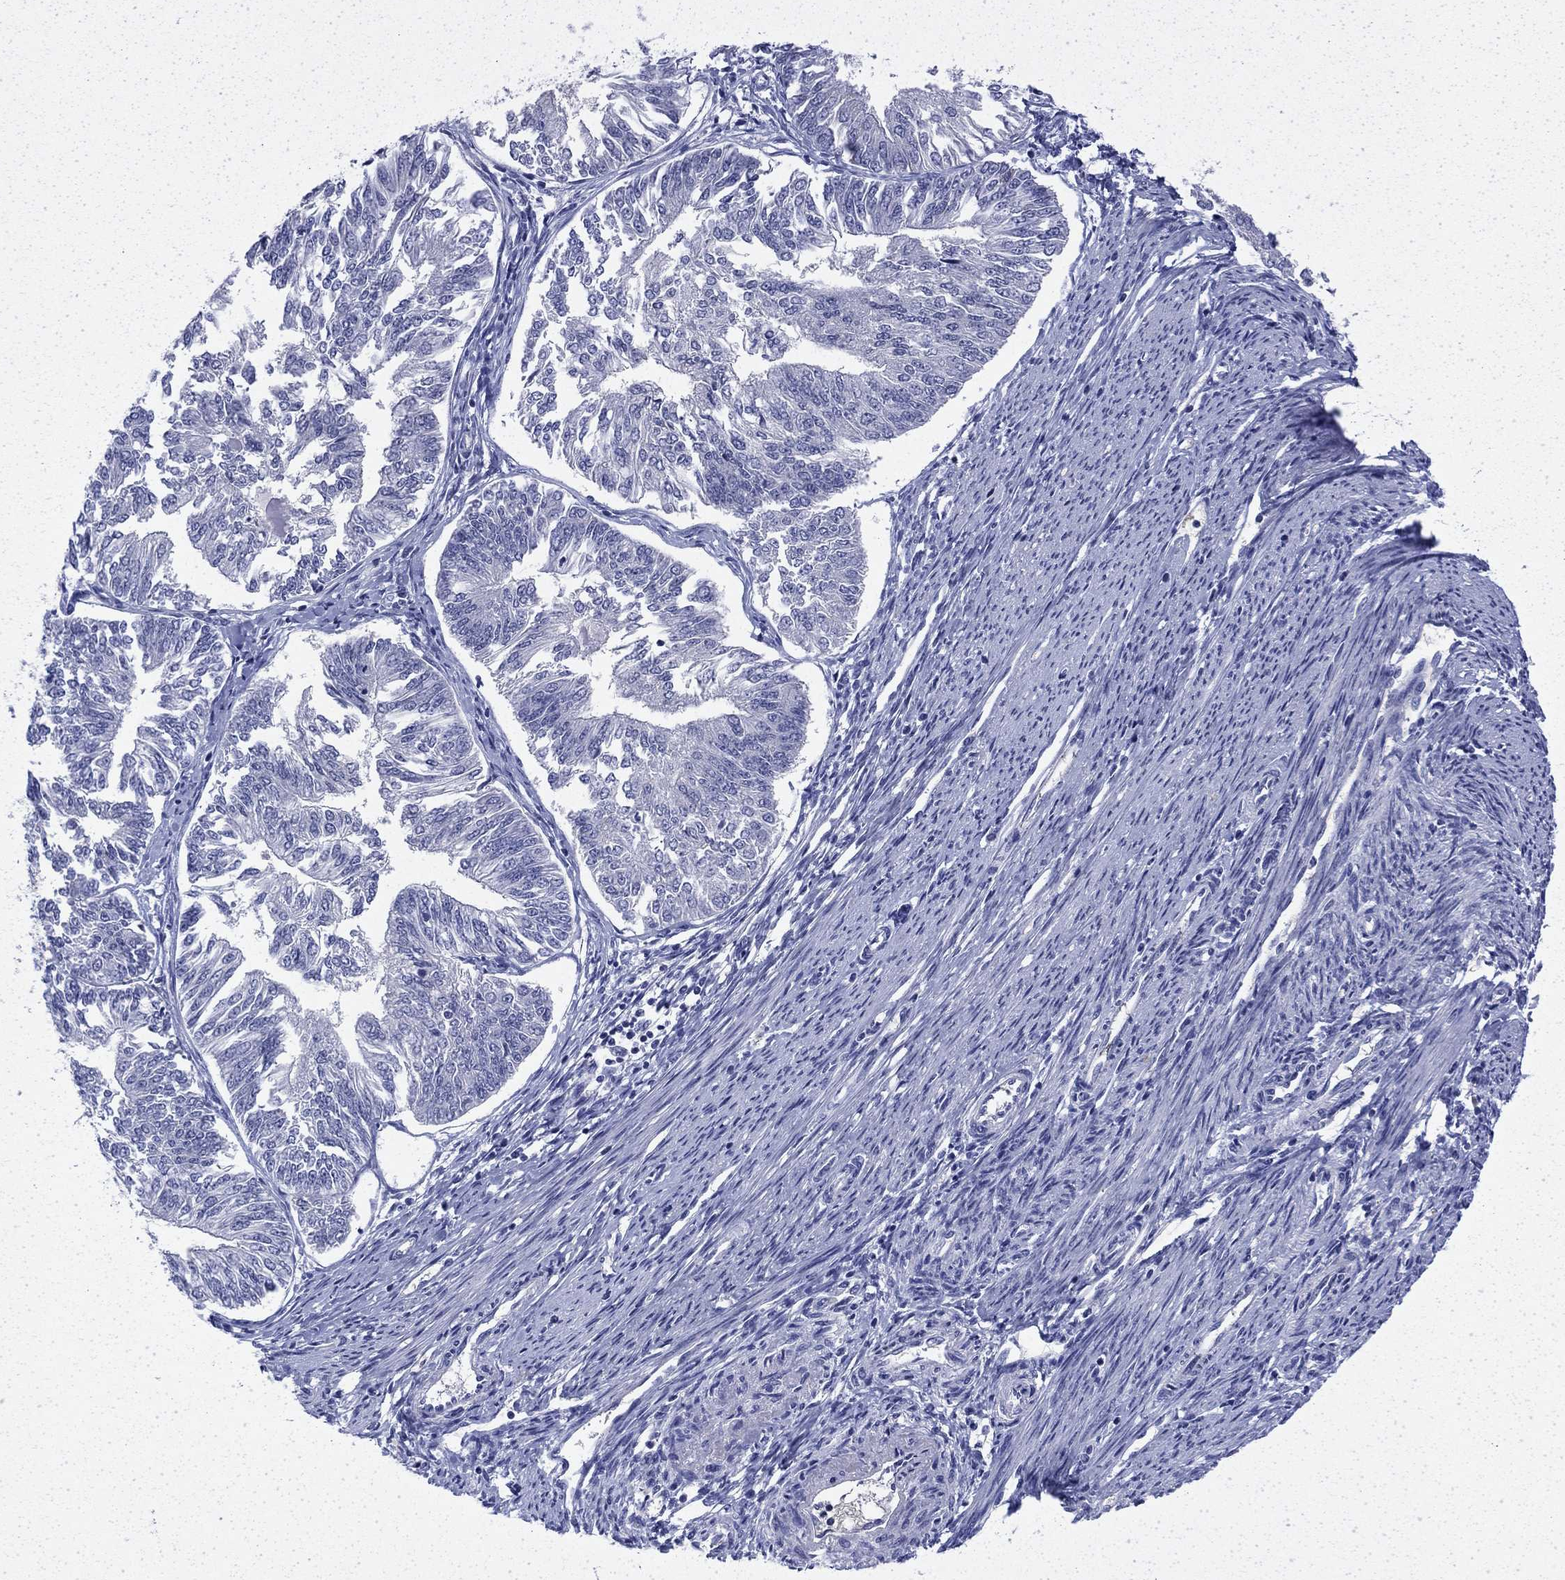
{"staining": {"intensity": "negative", "quantity": "none", "location": "none"}, "tissue": "endometrial cancer", "cell_type": "Tumor cells", "image_type": "cancer", "snomed": [{"axis": "morphology", "description": "Adenocarcinoma, NOS"}, {"axis": "topography", "description": "Endometrium"}], "caption": "Tumor cells are negative for protein expression in human endometrial cancer (adenocarcinoma).", "gene": "ENPP6", "patient": {"sex": "female", "age": 58}}